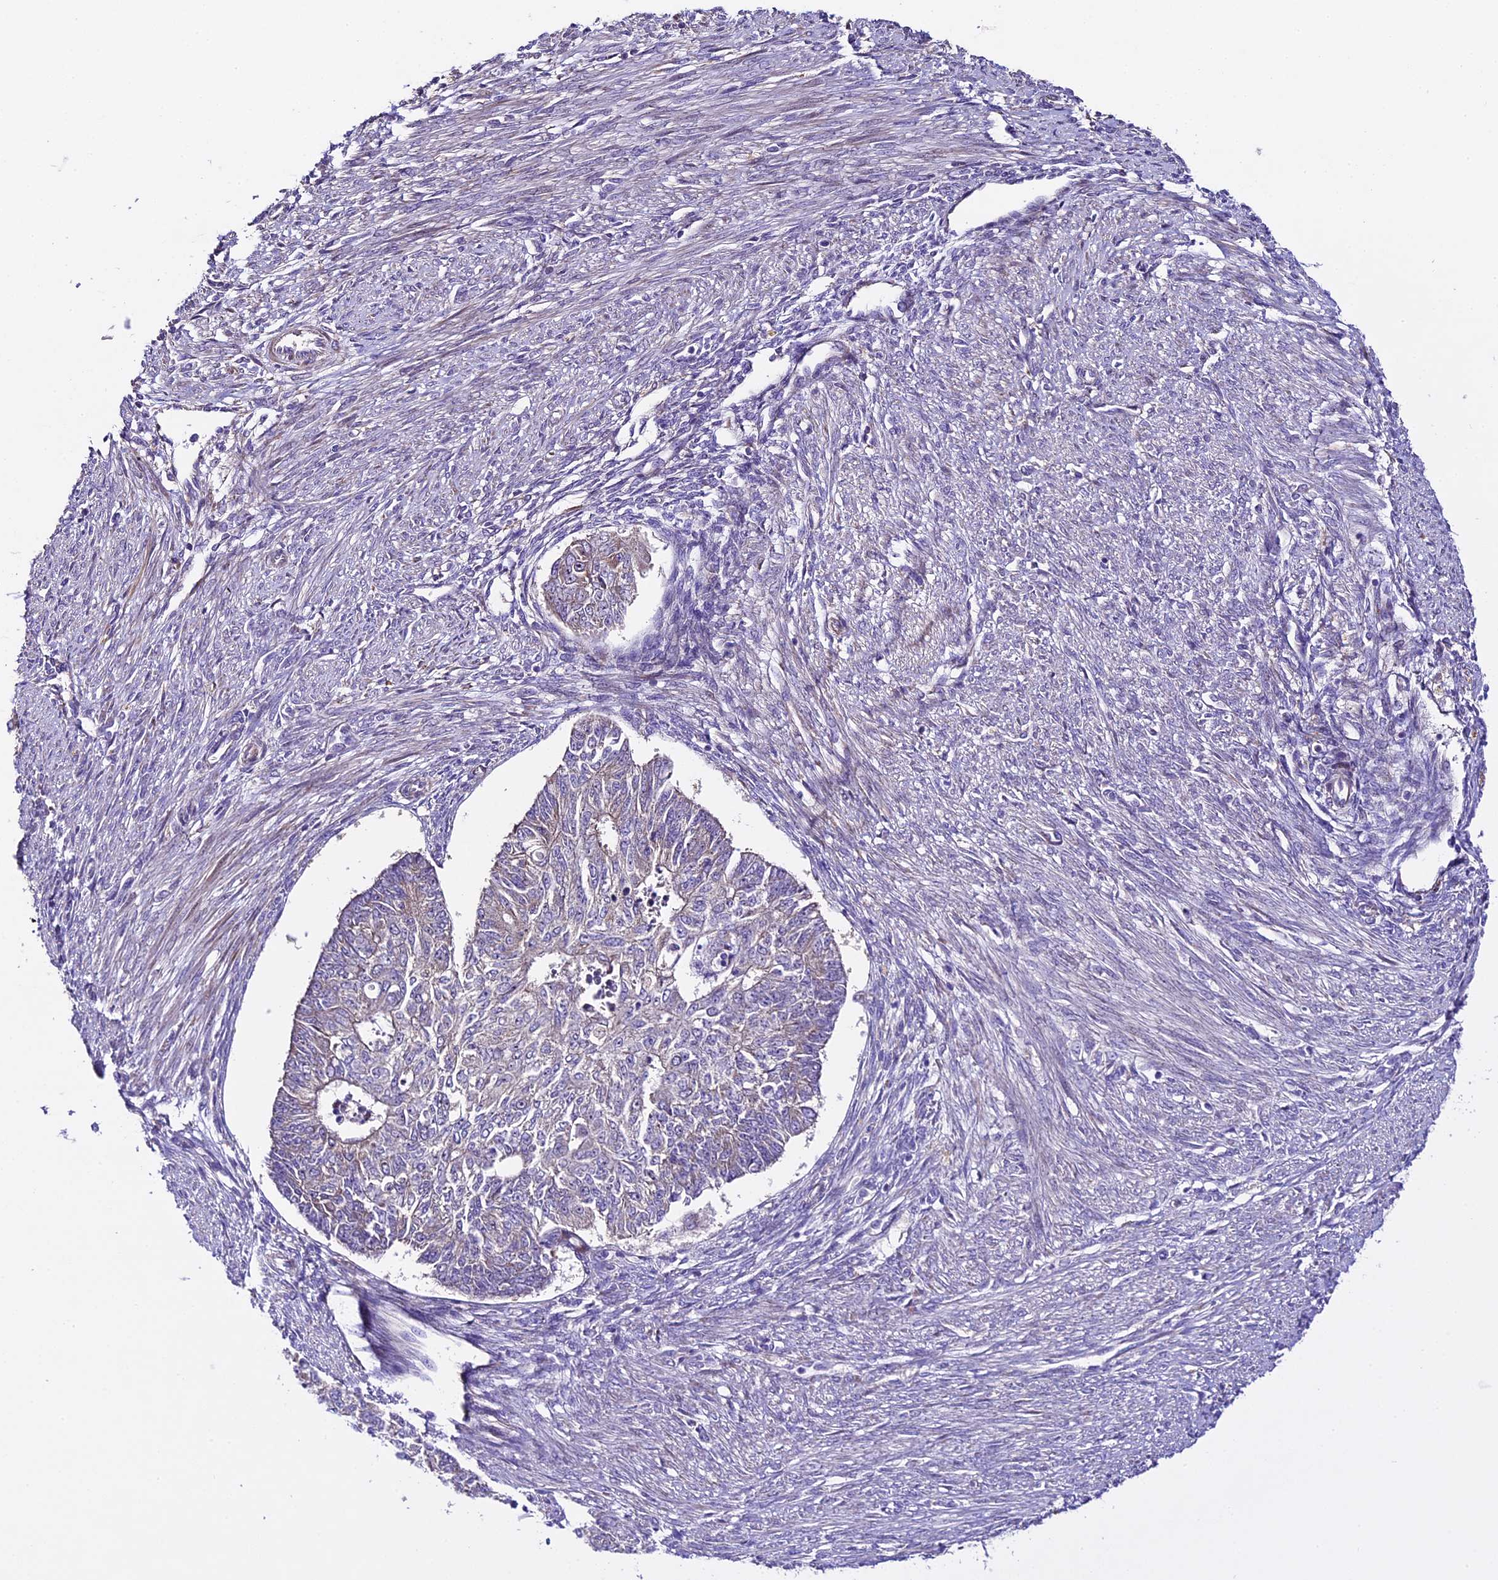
{"staining": {"intensity": "negative", "quantity": "none", "location": "none"}, "tissue": "endometrial cancer", "cell_type": "Tumor cells", "image_type": "cancer", "snomed": [{"axis": "morphology", "description": "Adenocarcinoma, NOS"}, {"axis": "topography", "description": "Endometrium"}], "caption": "Tumor cells are negative for protein expression in human endometrial adenocarcinoma. Nuclei are stained in blue.", "gene": "SPIRE1", "patient": {"sex": "female", "age": 32}}